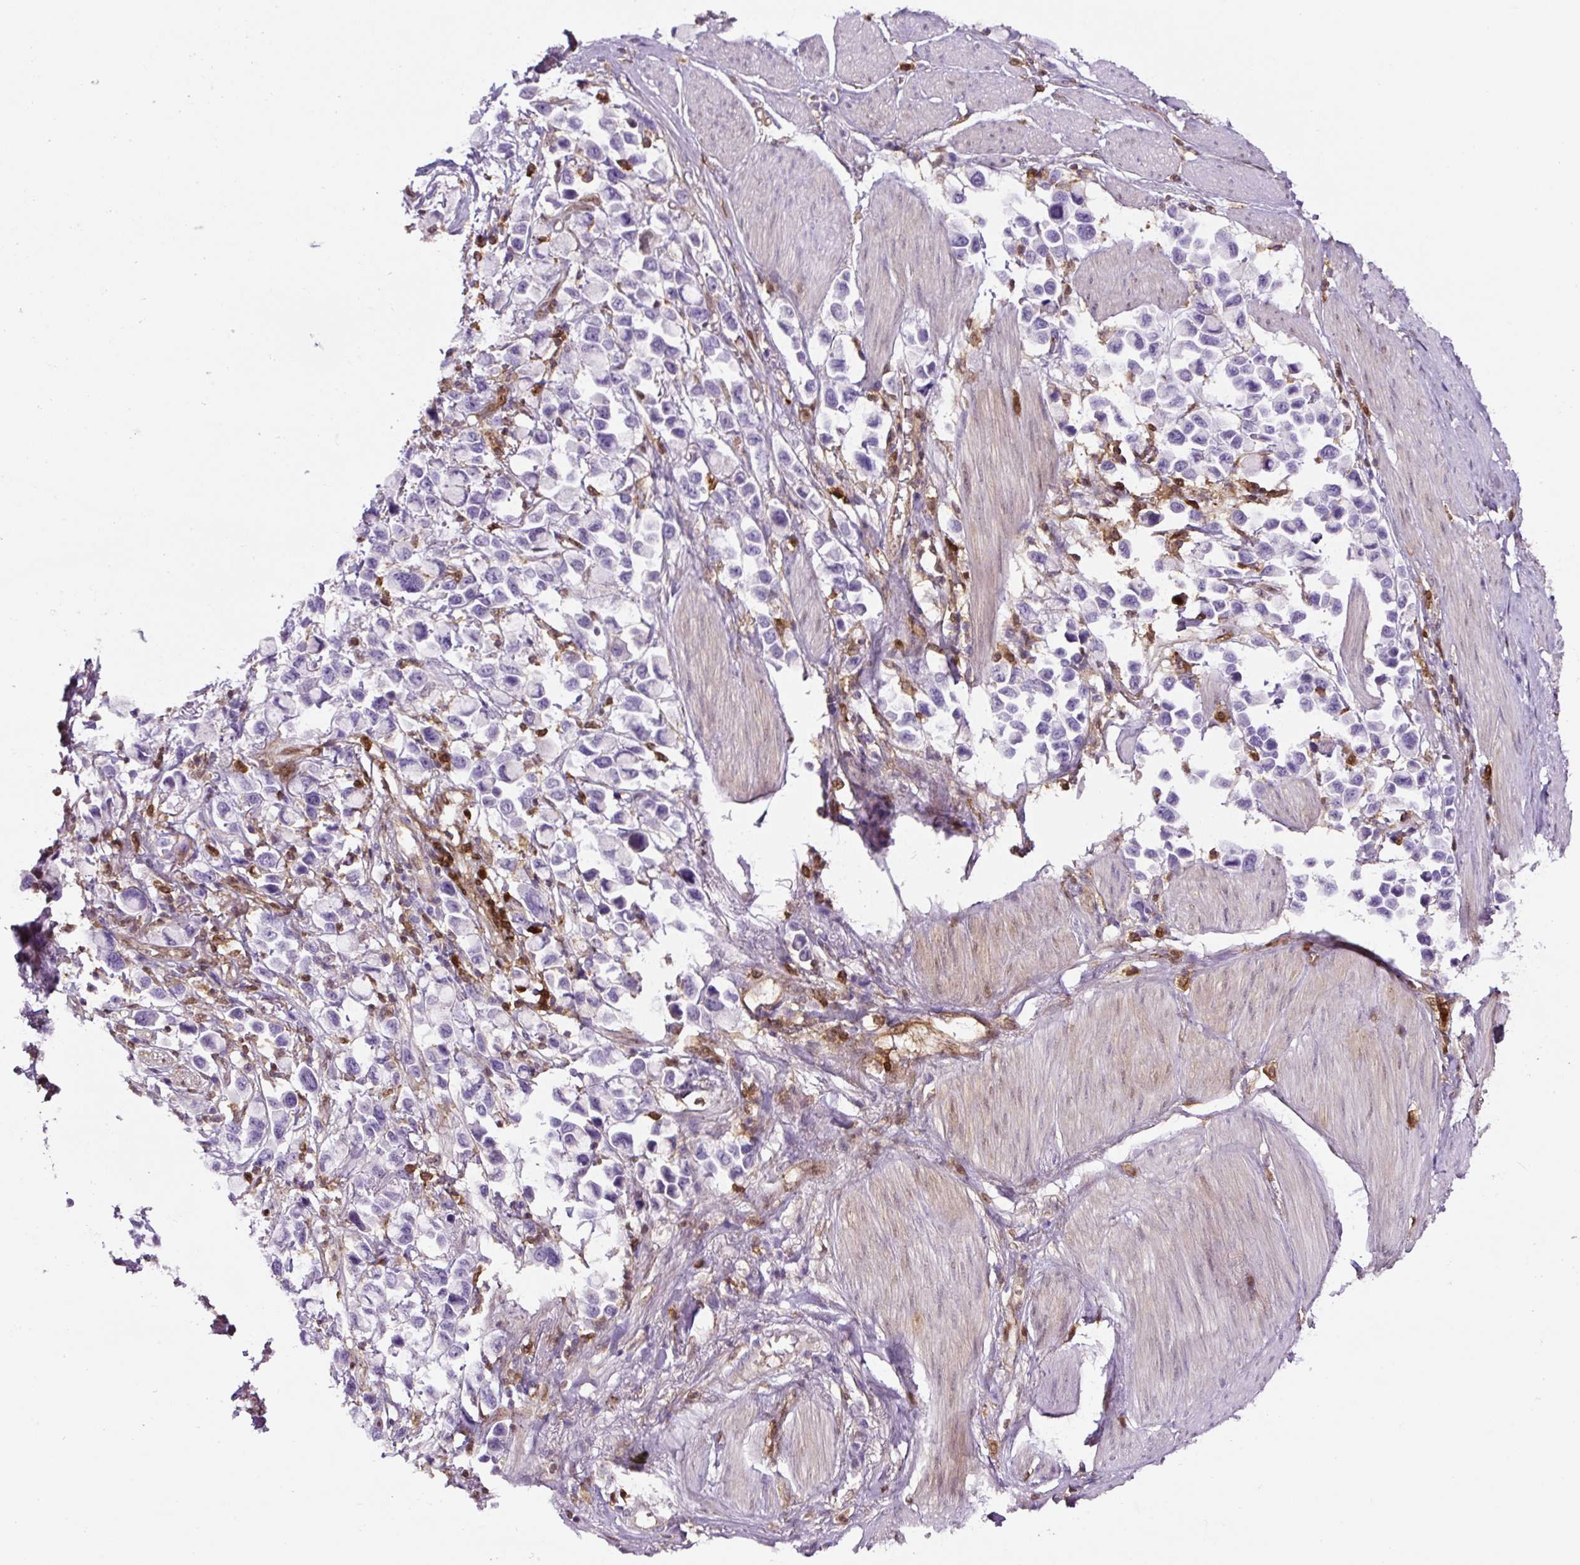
{"staining": {"intensity": "negative", "quantity": "none", "location": "none"}, "tissue": "stomach cancer", "cell_type": "Tumor cells", "image_type": "cancer", "snomed": [{"axis": "morphology", "description": "Adenocarcinoma, NOS"}, {"axis": "topography", "description": "Stomach"}], "caption": "Immunohistochemistry of adenocarcinoma (stomach) shows no expression in tumor cells. (Immunohistochemistry (ihc), brightfield microscopy, high magnification).", "gene": "ANXA1", "patient": {"sex": "female", "age": 81}}